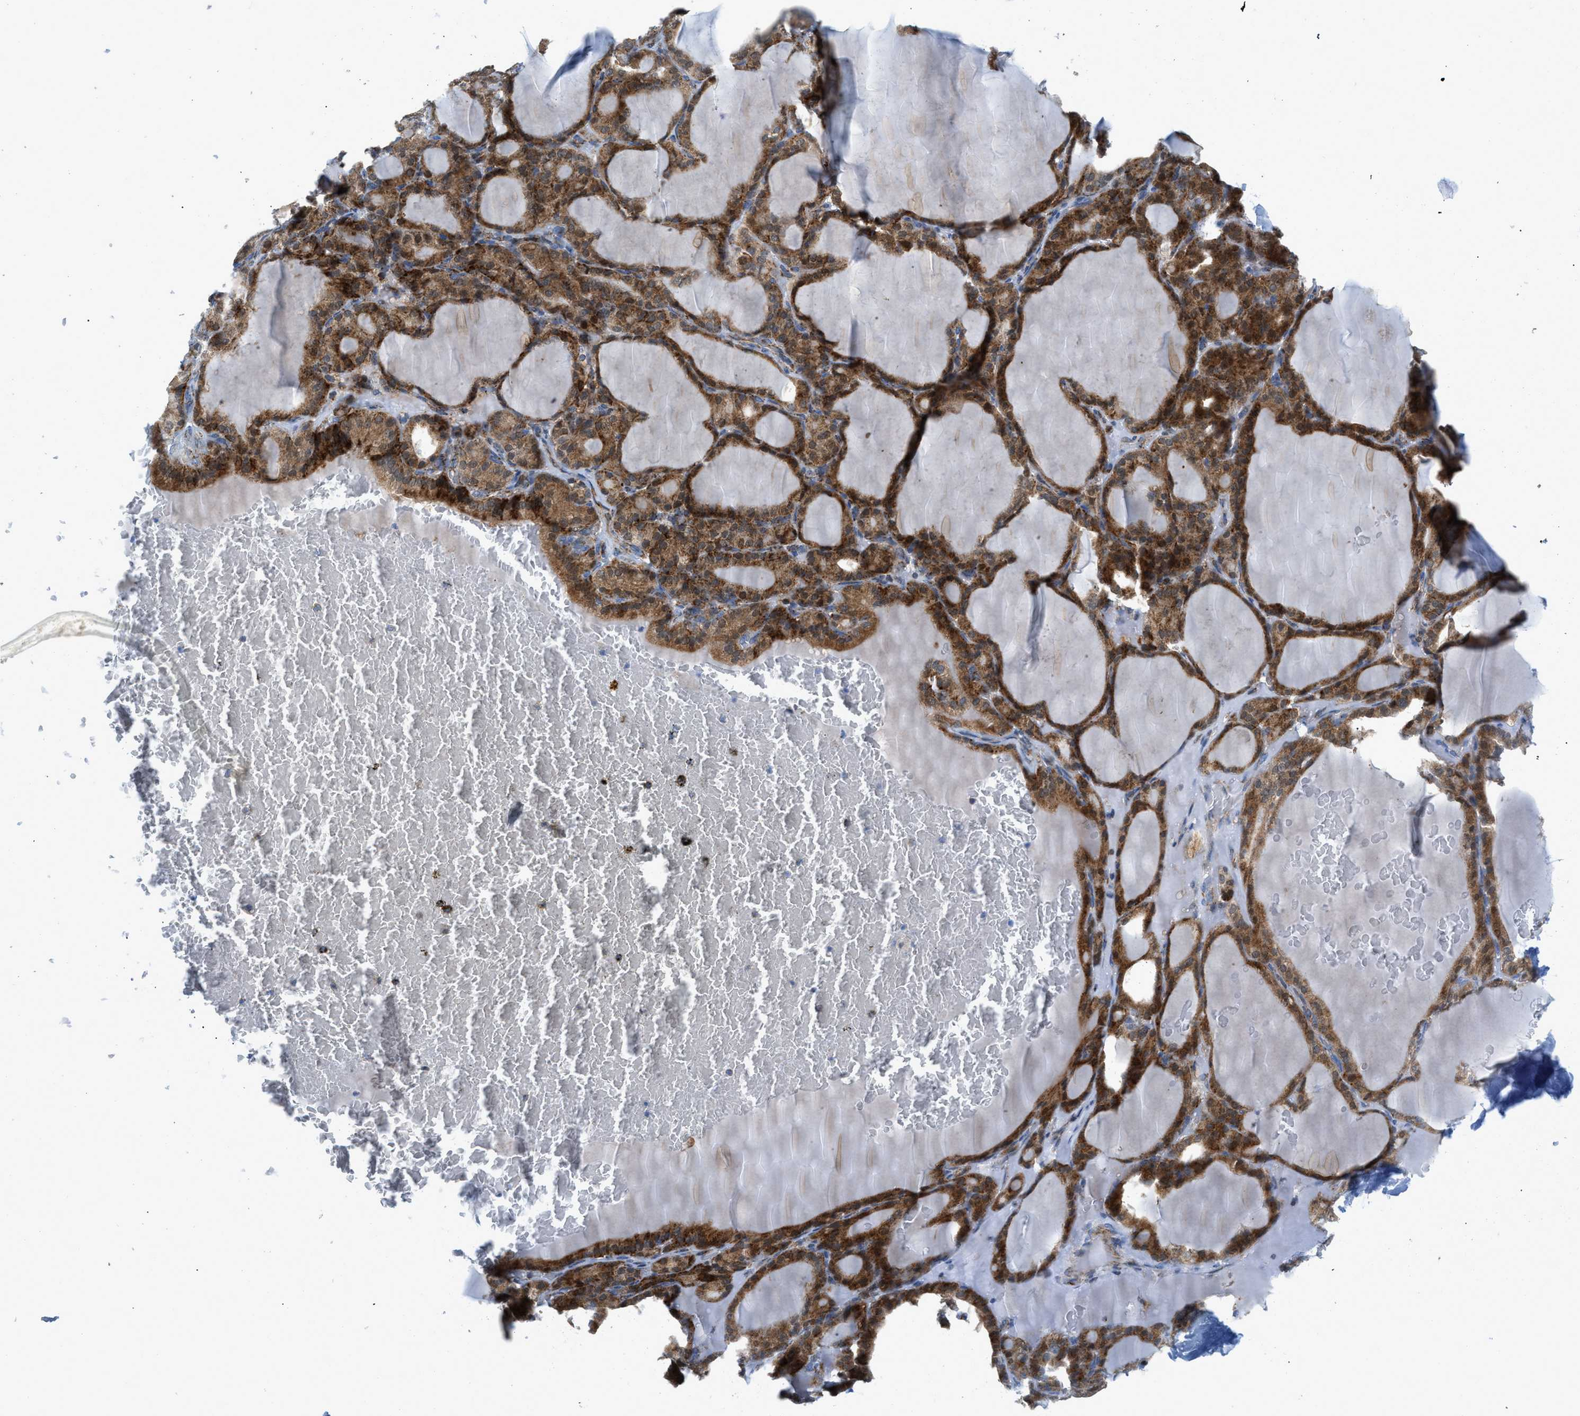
{"staining": {"intensity": "moderate", "quantity": ">75%", "location": "cytoplasmic/membranous"}, "tissue": "thyroid gland", "cell_type": "Glandular cells", "image_type": "normal", "snomed": [{"axis": "morphology", "description": "Normal tissue, NOS"}, {"axis": "topography", "description": "Thyroid gland"}], "caption": "Protein expression analysis of unremarkable thyroid gland reveals moderate cytoplasmic/membranous positivity in about >75% of glandular cells. Using DAB (brown) and hematoxylin (blue) stains, captured at high magnification using brightfield microscopy.", "gene": "RBBP9", "patient": {"sex": "female", "age": 28}}